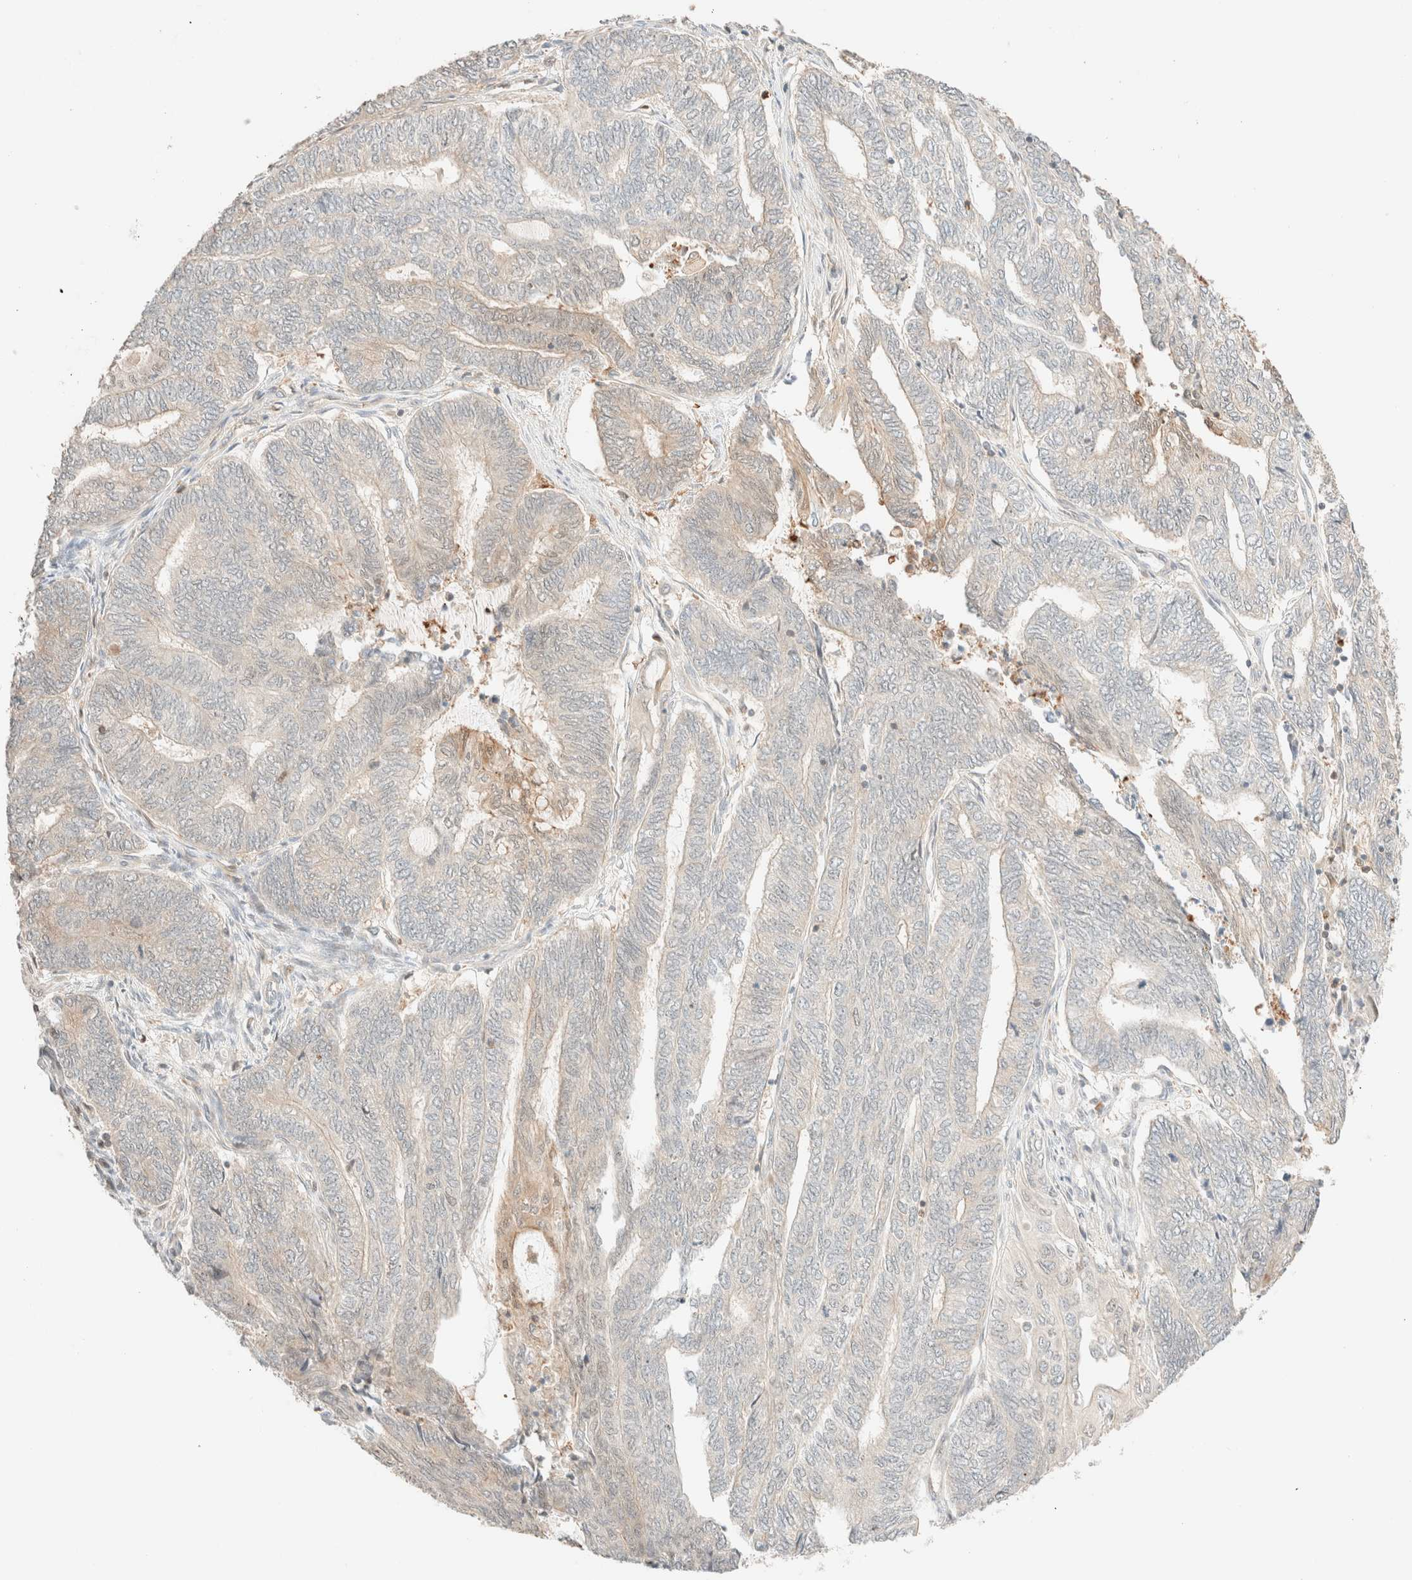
{"staining": {"intensity": "weak", "quantity": "<25%", "location": "cytoplasmic/membranous,nuclear"}, "tissue": "endometrial cancer", "cell_type": "Tumor cells", "image_type": "cancer", "snomed": [{"axis": "morphology", "description": "Adenocarcinoma, NOS"}, {"axis": "topography", "description": "Uterus"}, {"axis": "topography", "description": "Endometrium"}], "caption": "This micrograph is of endometrial cancer stained with immunohistochemistry (IHC) to label a protein in brown with the nuclei are counter-stained blue. There is no staining in tumor cells.", "gene": "TSR1", "patient": {"sex": "female", "age": 70}}